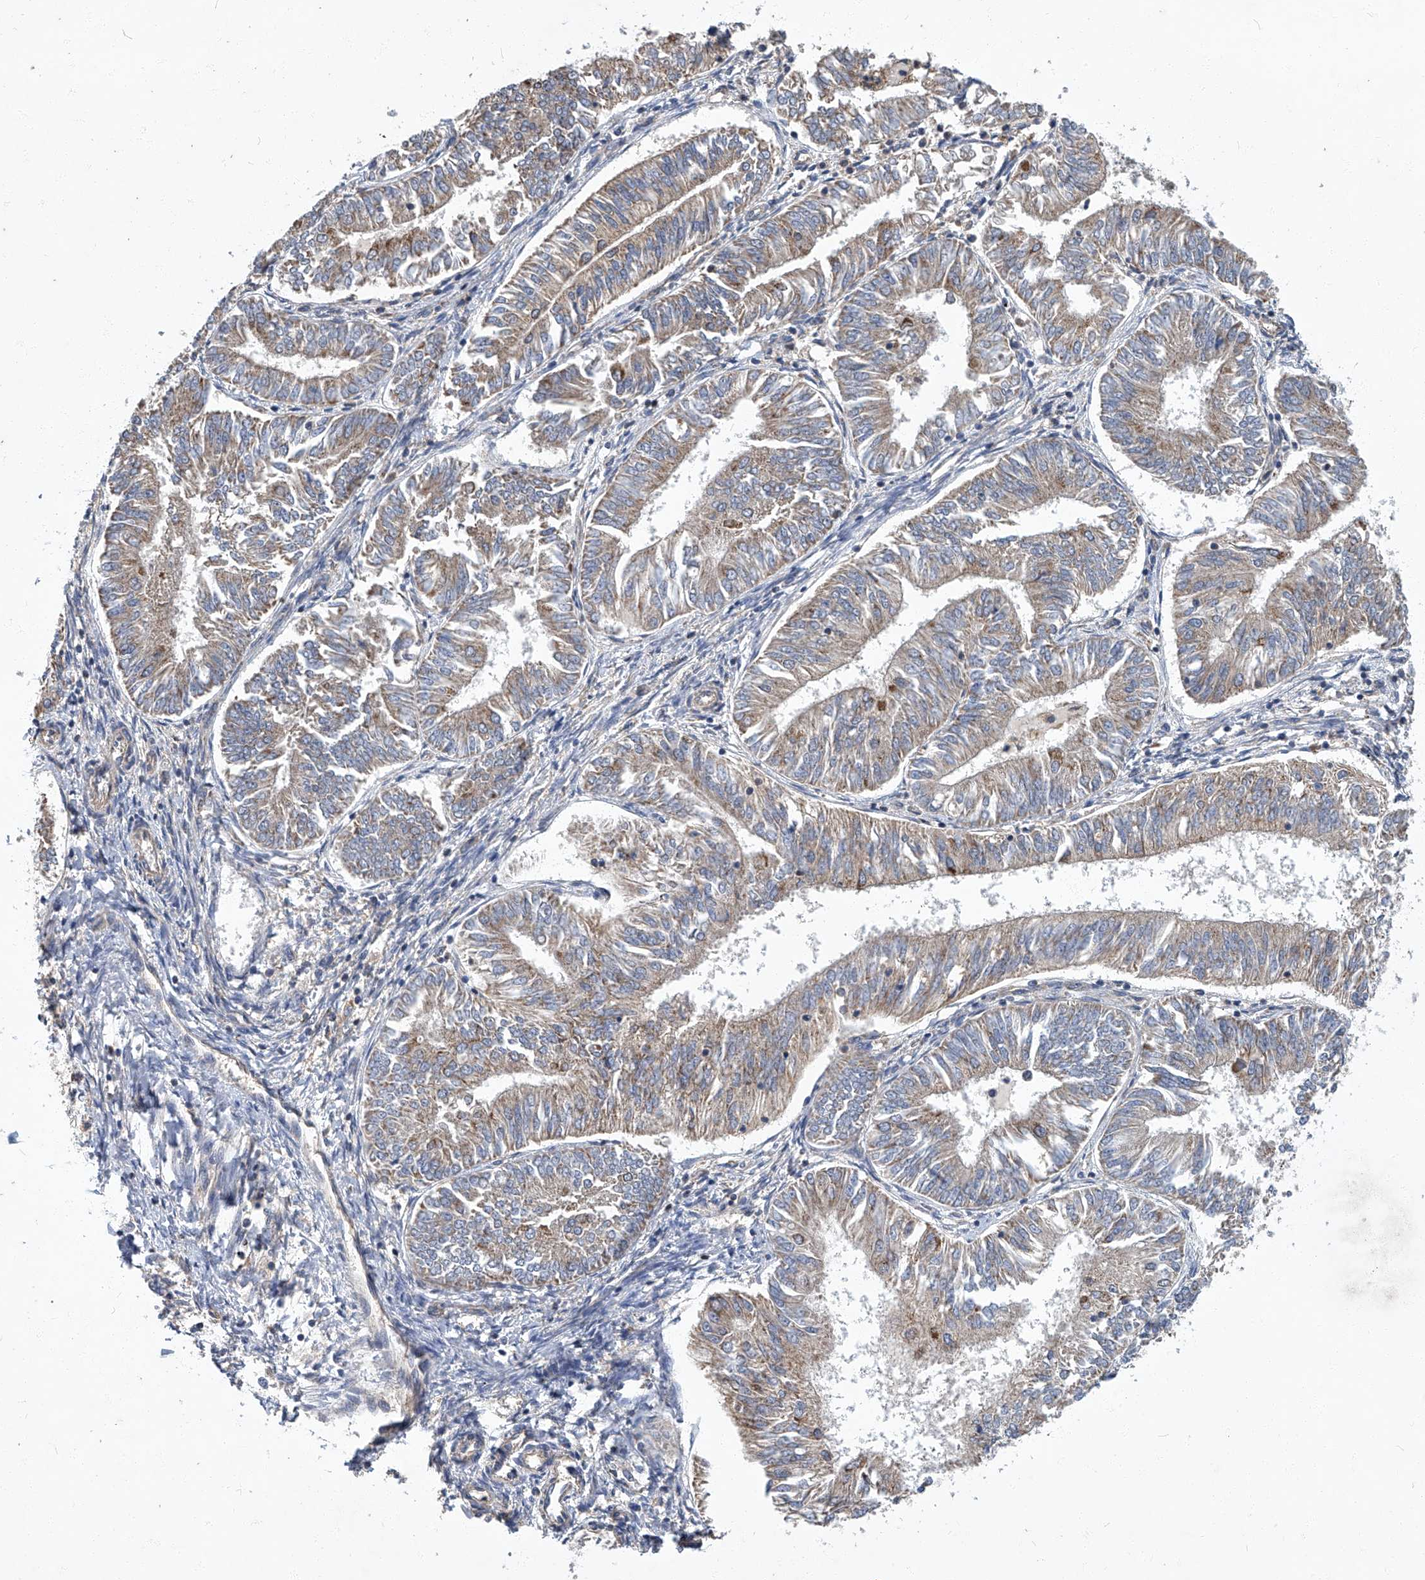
{"staining": {"intensity": "weak", "quantity": "25%-75%", "location": "cytoplasmic/membranous"}, "tissue": "endometrial cancer", "cell_type": "Tumor cells", "image_type": "cancer", "snomed": [{"axis": "morphology", "description": "Adenocarcinoma, NOS"}, {"axis": "topography", "description": "Endometrium"}], "caption": "Brown immunohistochemical staining in human adenocarcinoma (endometrial) exhibits weak cytoplasmic/membranous staining in approximately 25%-75% of tumor cells.", "gene": "TNFRSF13B", "patient": {"sex": "female", "age": 58}}